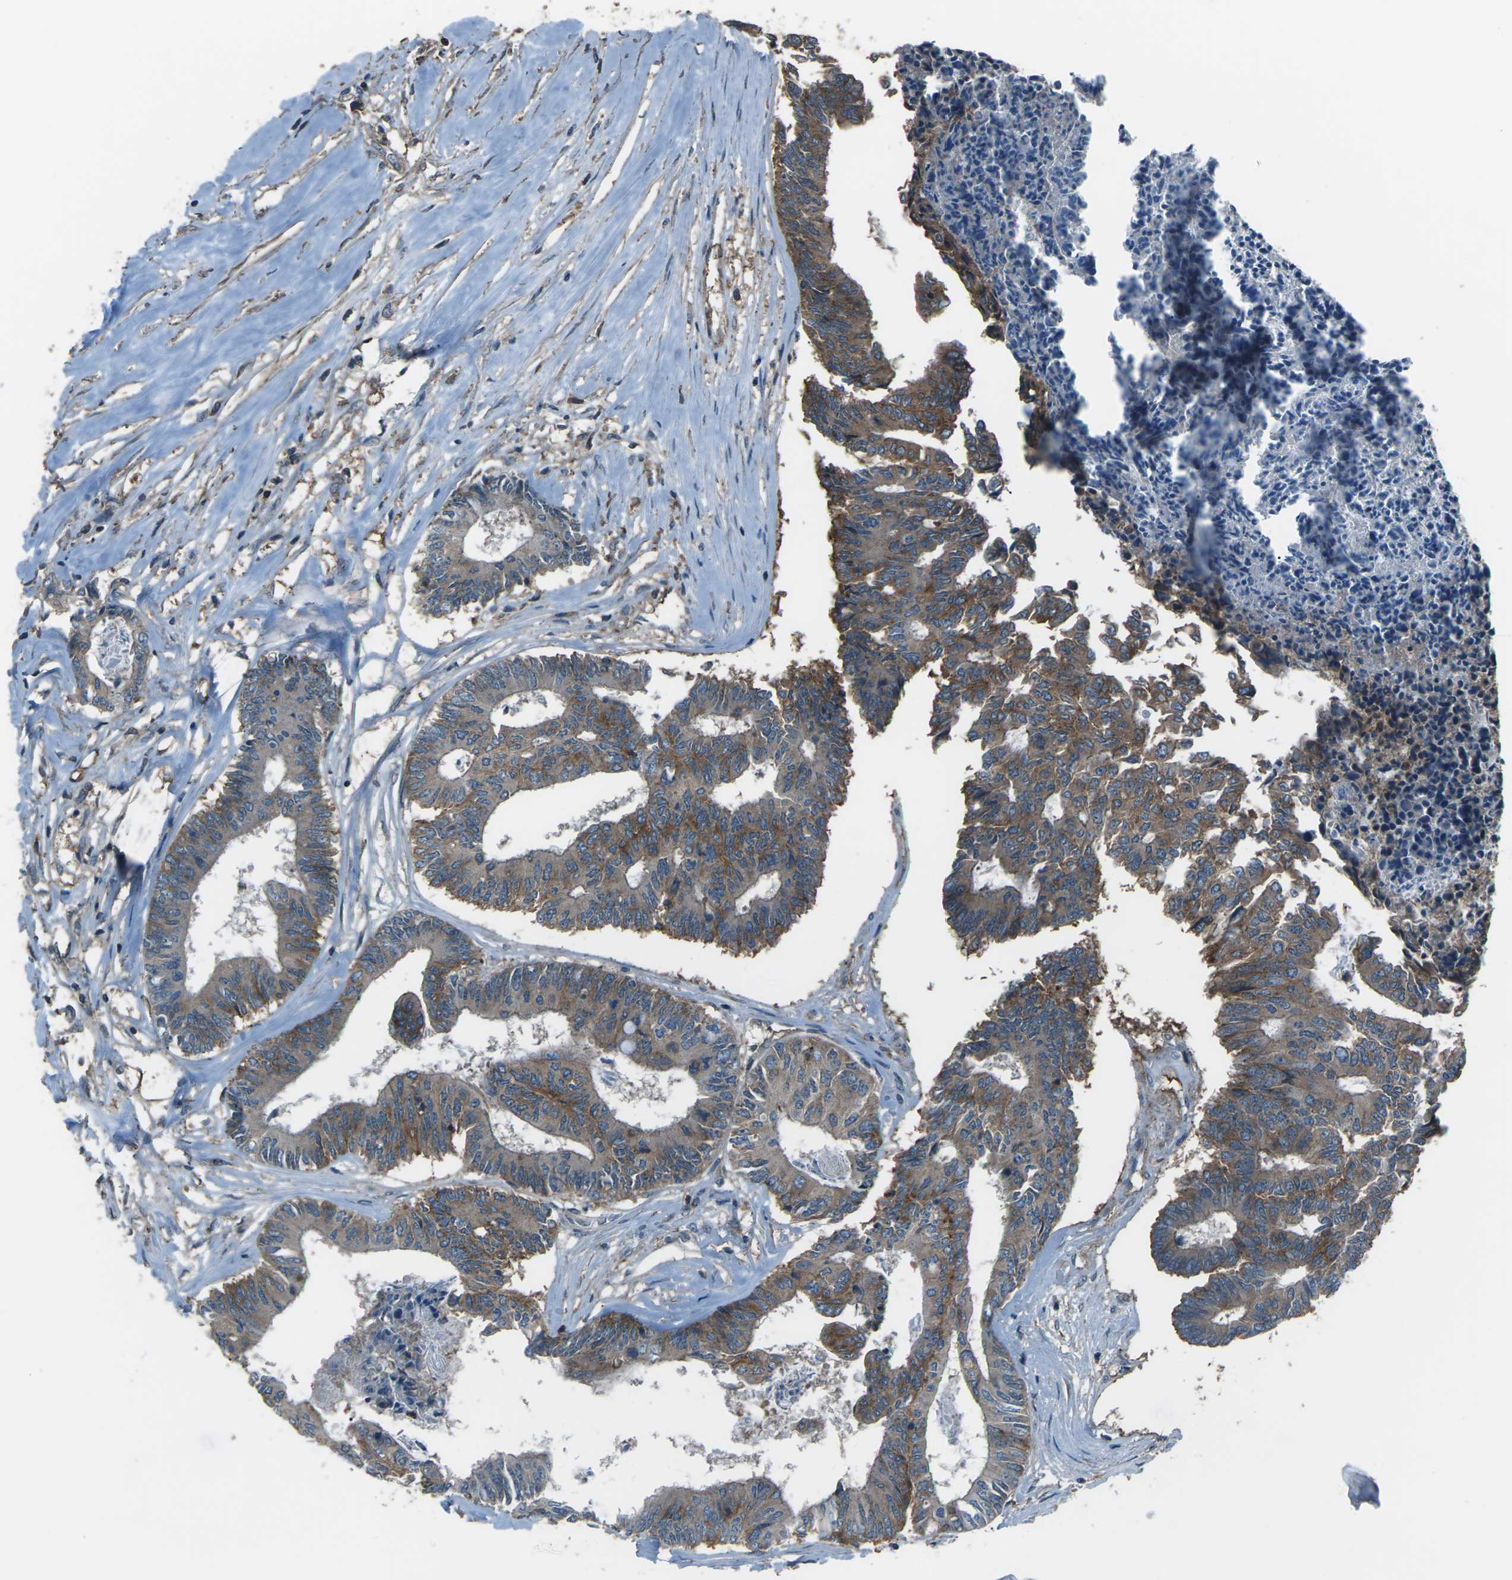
{"staining": {"intensity": "moderate", "quantity": ">75%", "location": "cytoplasmic/membranous"}, "tissue": "colorectal cancer", "cell_type": "Tumor cells", "image_type": "cancer", "snomed": [{"axis": "morphology", "description": "Adenocarcinoma, NOS"}, {"axis": "topography", "description": "Rectum"}], "caption": "Brown immunohistochemical staining in colorectal adenocarcinoma shows moderate cytoplasmic/membranous positivity in approximately >75% of tumor cells. (Stains: DAB (3,3'-diaminobenzidine) in brown, nuclei in blue, Microscopy: brightfield microscopy at high magnification).", "gene": "CMTM4", "patient": {"sex": "male", "age": 63}}